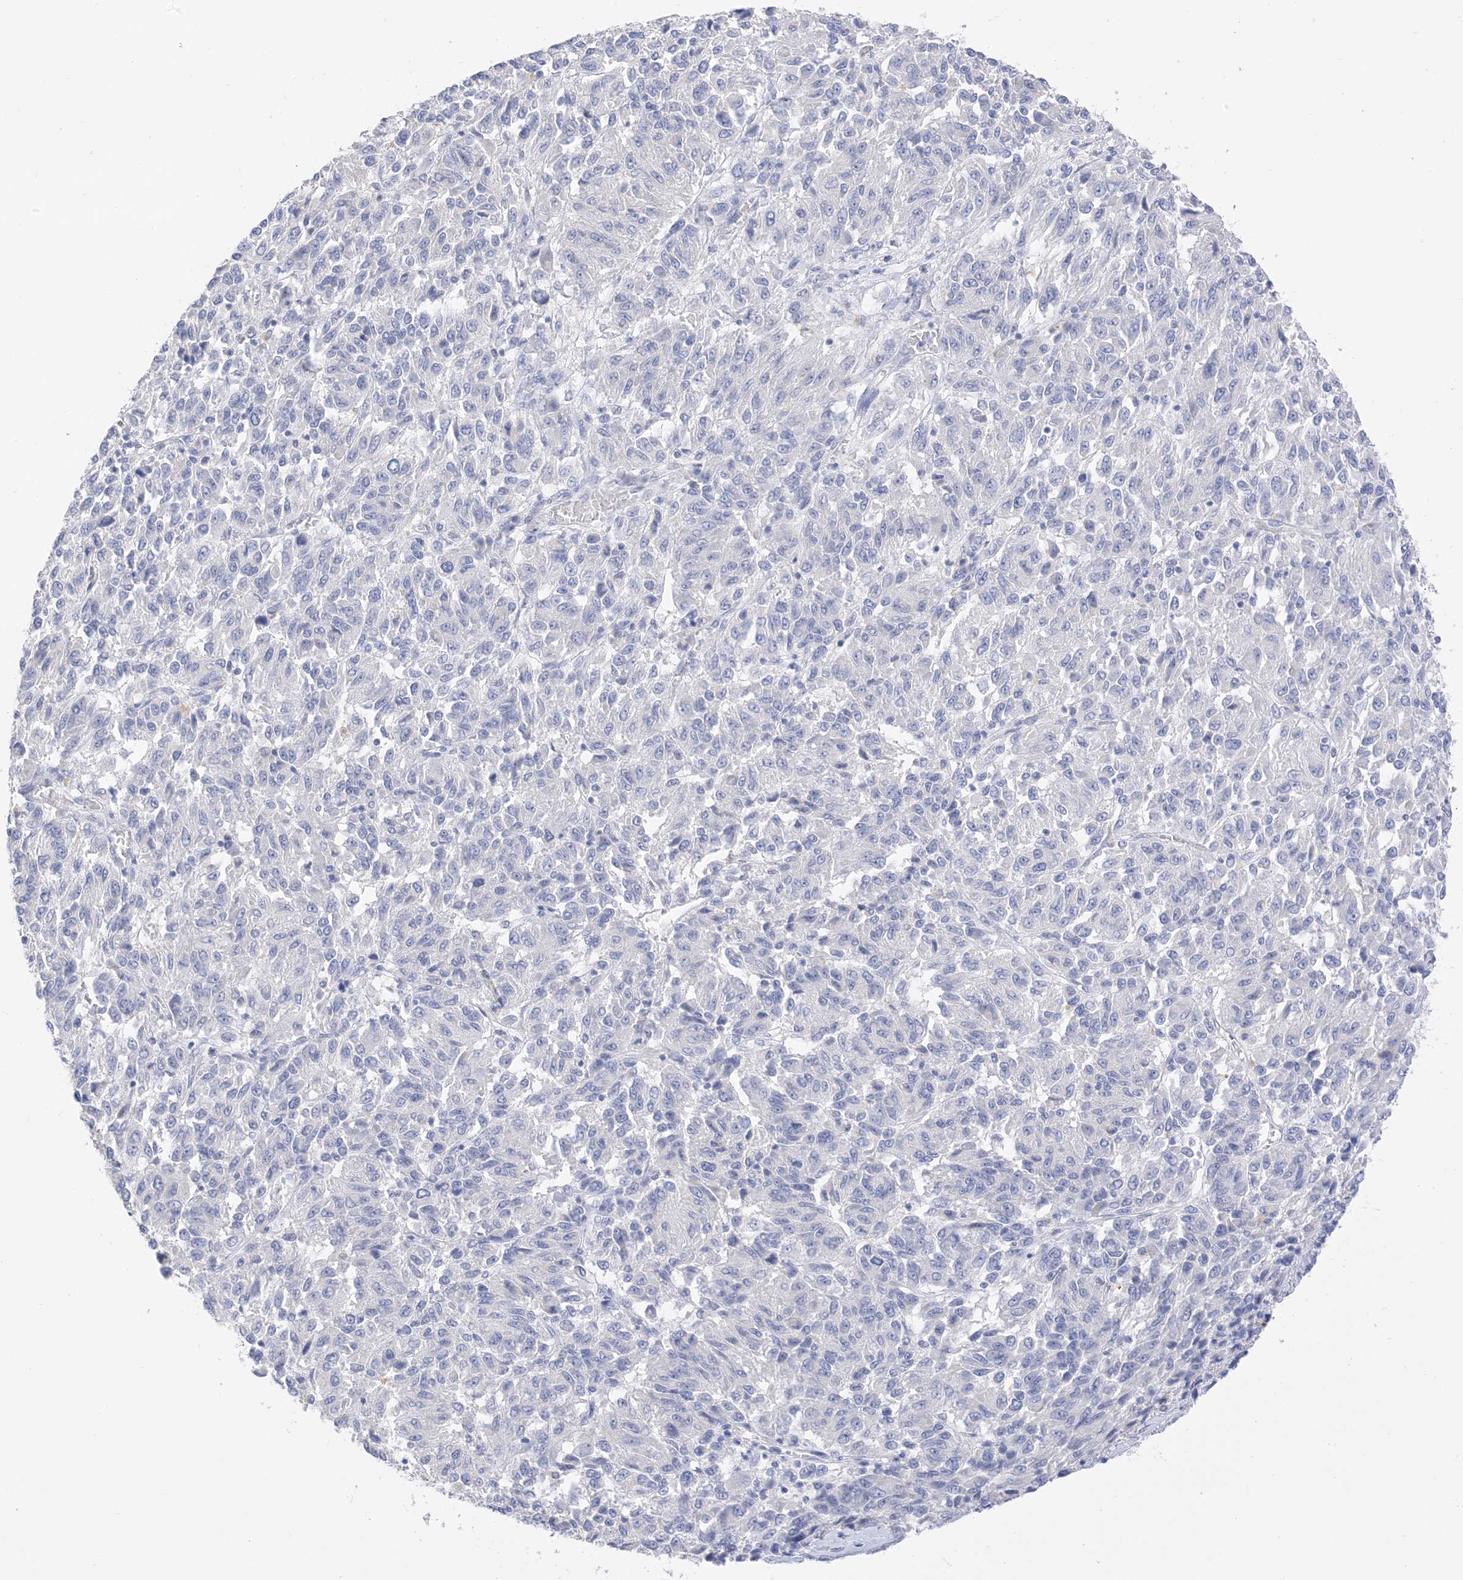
{"staining": {"intensity": "negative", "quantity": "none", "location": "none"}, "tissue": "melanoma", "cell_type": "Tumor cells", "image_type": "cancer", "snomed": [{"axis": "morphology", "description": "Malignant melanoma, Metastatic site"}, {"axis": "topography", "description": "Lung"}], "caption": "This is an immunohistochemistry (IHC) micrograph of human melanoma. There is no positivity in tumor cells.", "gene": "MUC17", "patient": {"sex": "male", "age": 64}}